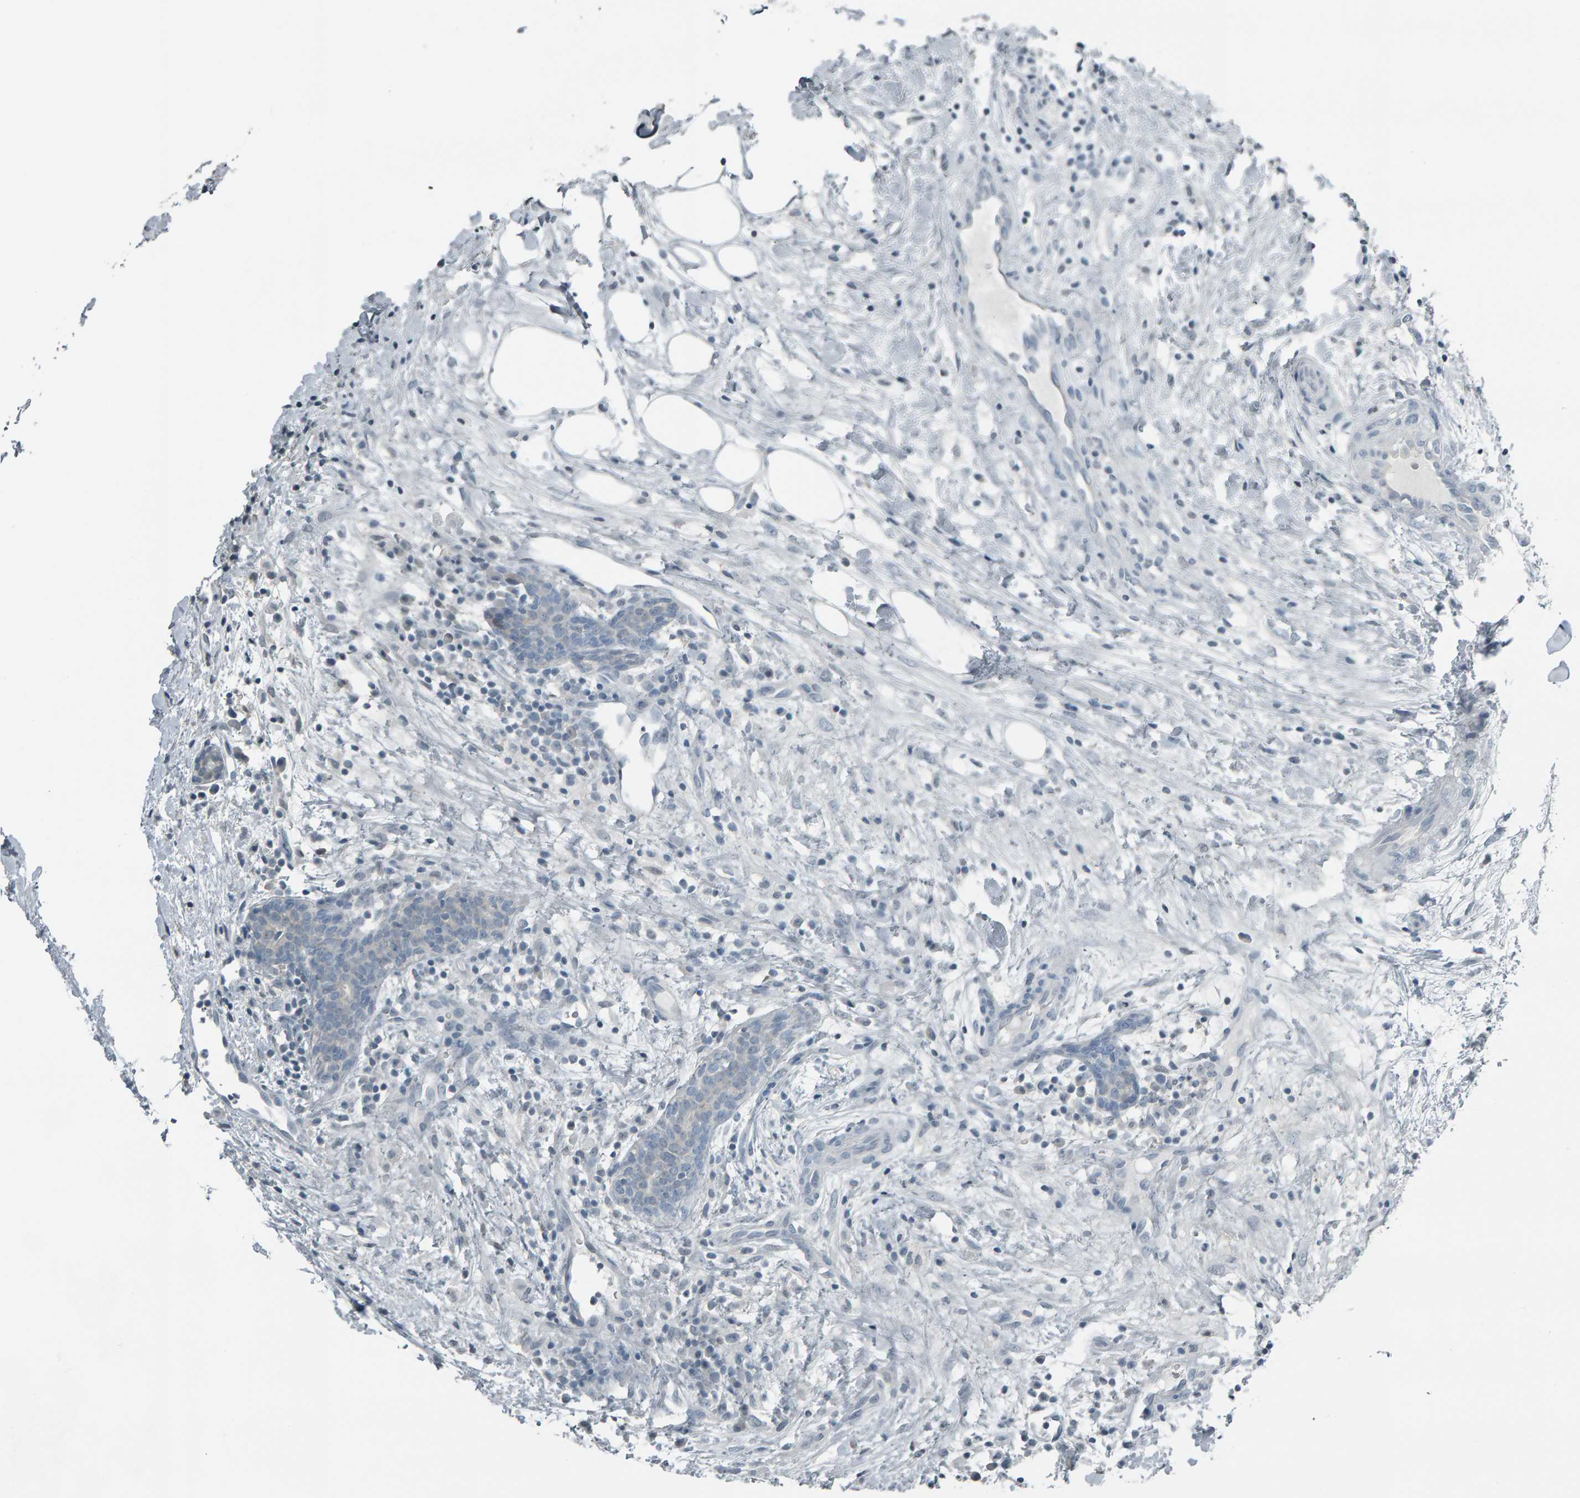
{"staining": {"intensity": "negative", "quantity": "none", "location": "none"}, "tissue": "breast cancer", "cell_type": "Tumor cells", "image_type": "cancer", "snomed": [{"axis": "morphology", "description": "Duct carcinoma"}, {"axis": "topography", "description": "Breast"}], "caption": "DAB (3,3'-diaminobenzidine) immunohistochemical staining of breast intraductal carcinoma shows no significant staining in tumor cells.", "gene": "PYY", "patient": {"sex": "female", "age": 37}}